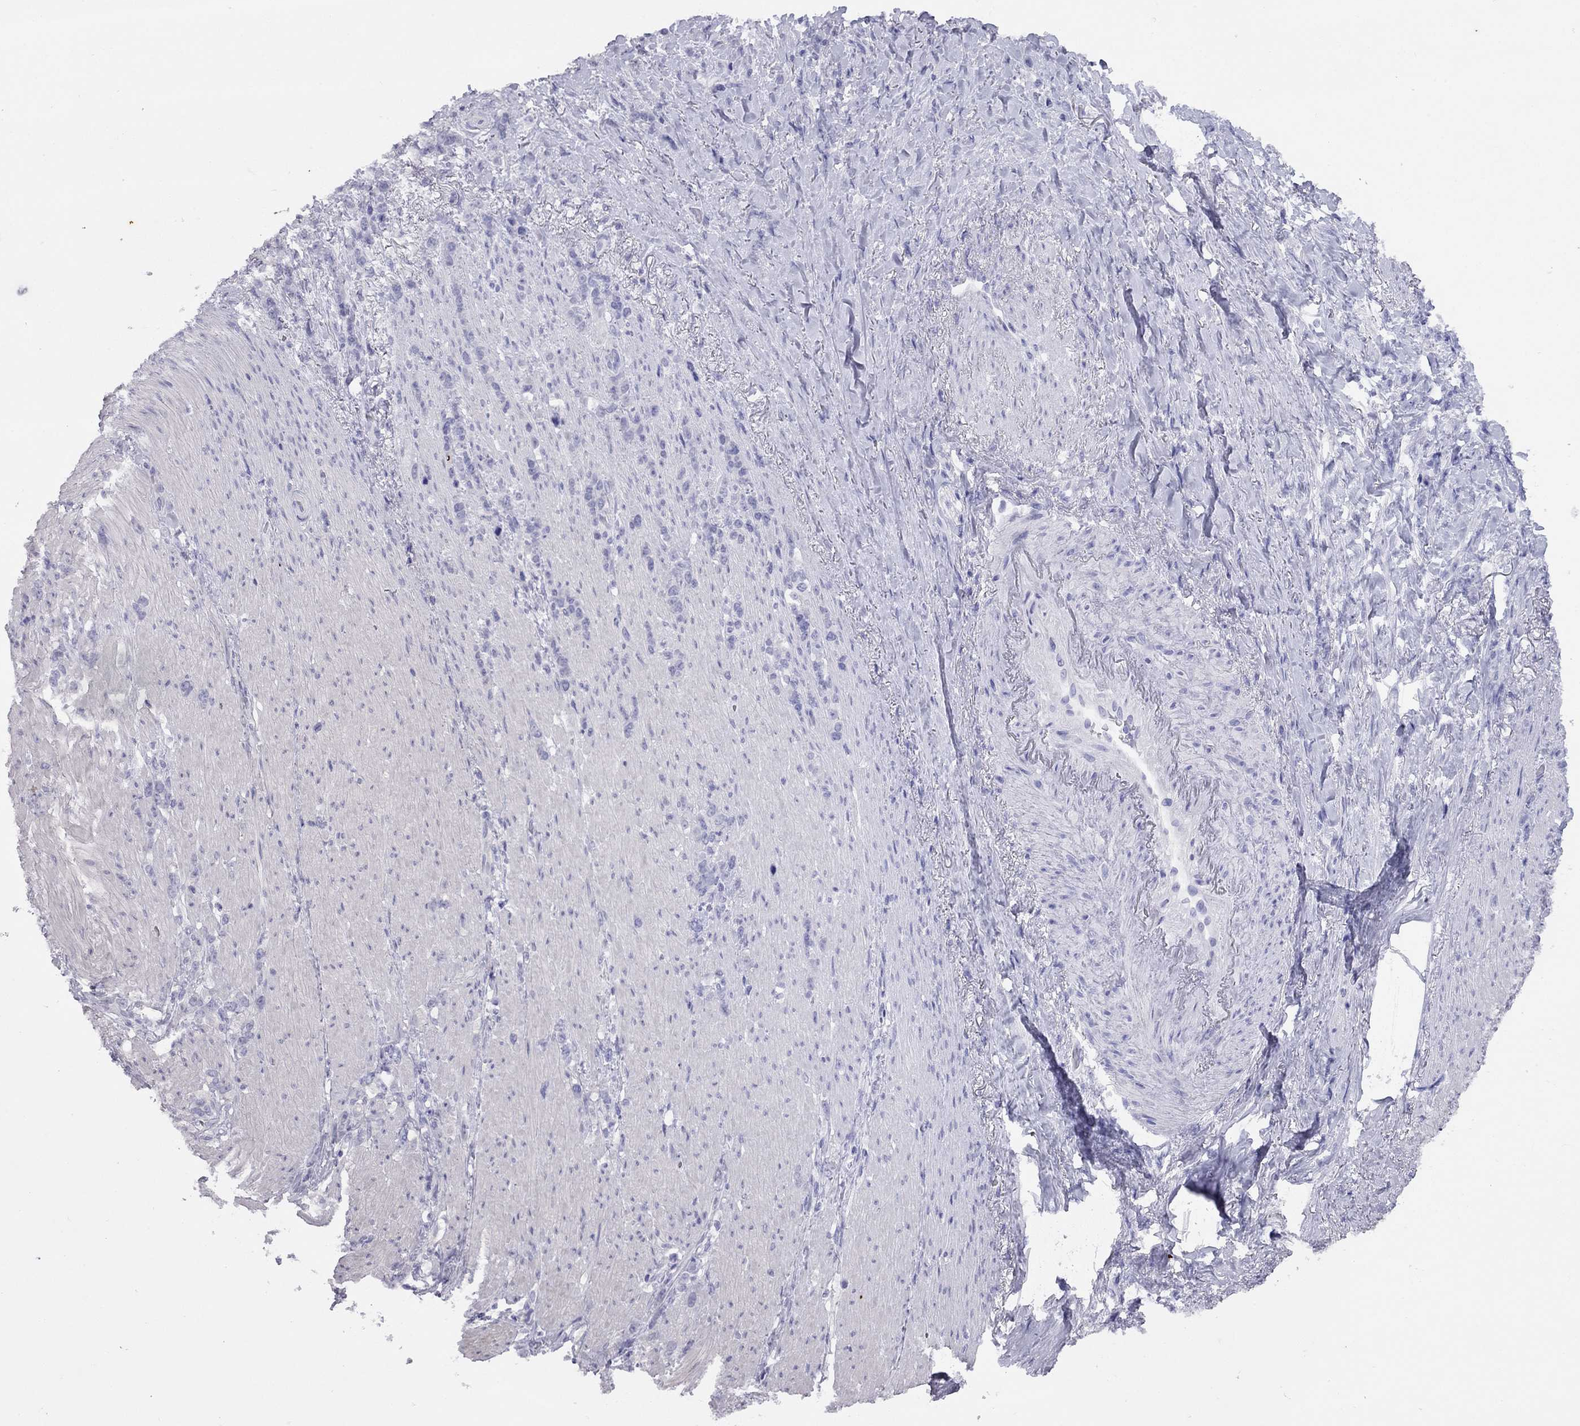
{"staining": {"intensity": "negative", "quantity": "none", "location": "none"}, "tissue": "stomach cancer", "cell_type": "Tumor cells", "image_type": "cancer", "snomed": [{"axis": "morphology", "description": "Adenocarcinoma, NOS"}, {"axis": "topography", "description": "Stomach, lower"}], "caption": "IHC of human adenocarcinoma (stomach) exhibits no staining in tumor cells.", "gene": "GRIA2", "patient": {"sex": "male", "age": 88}}